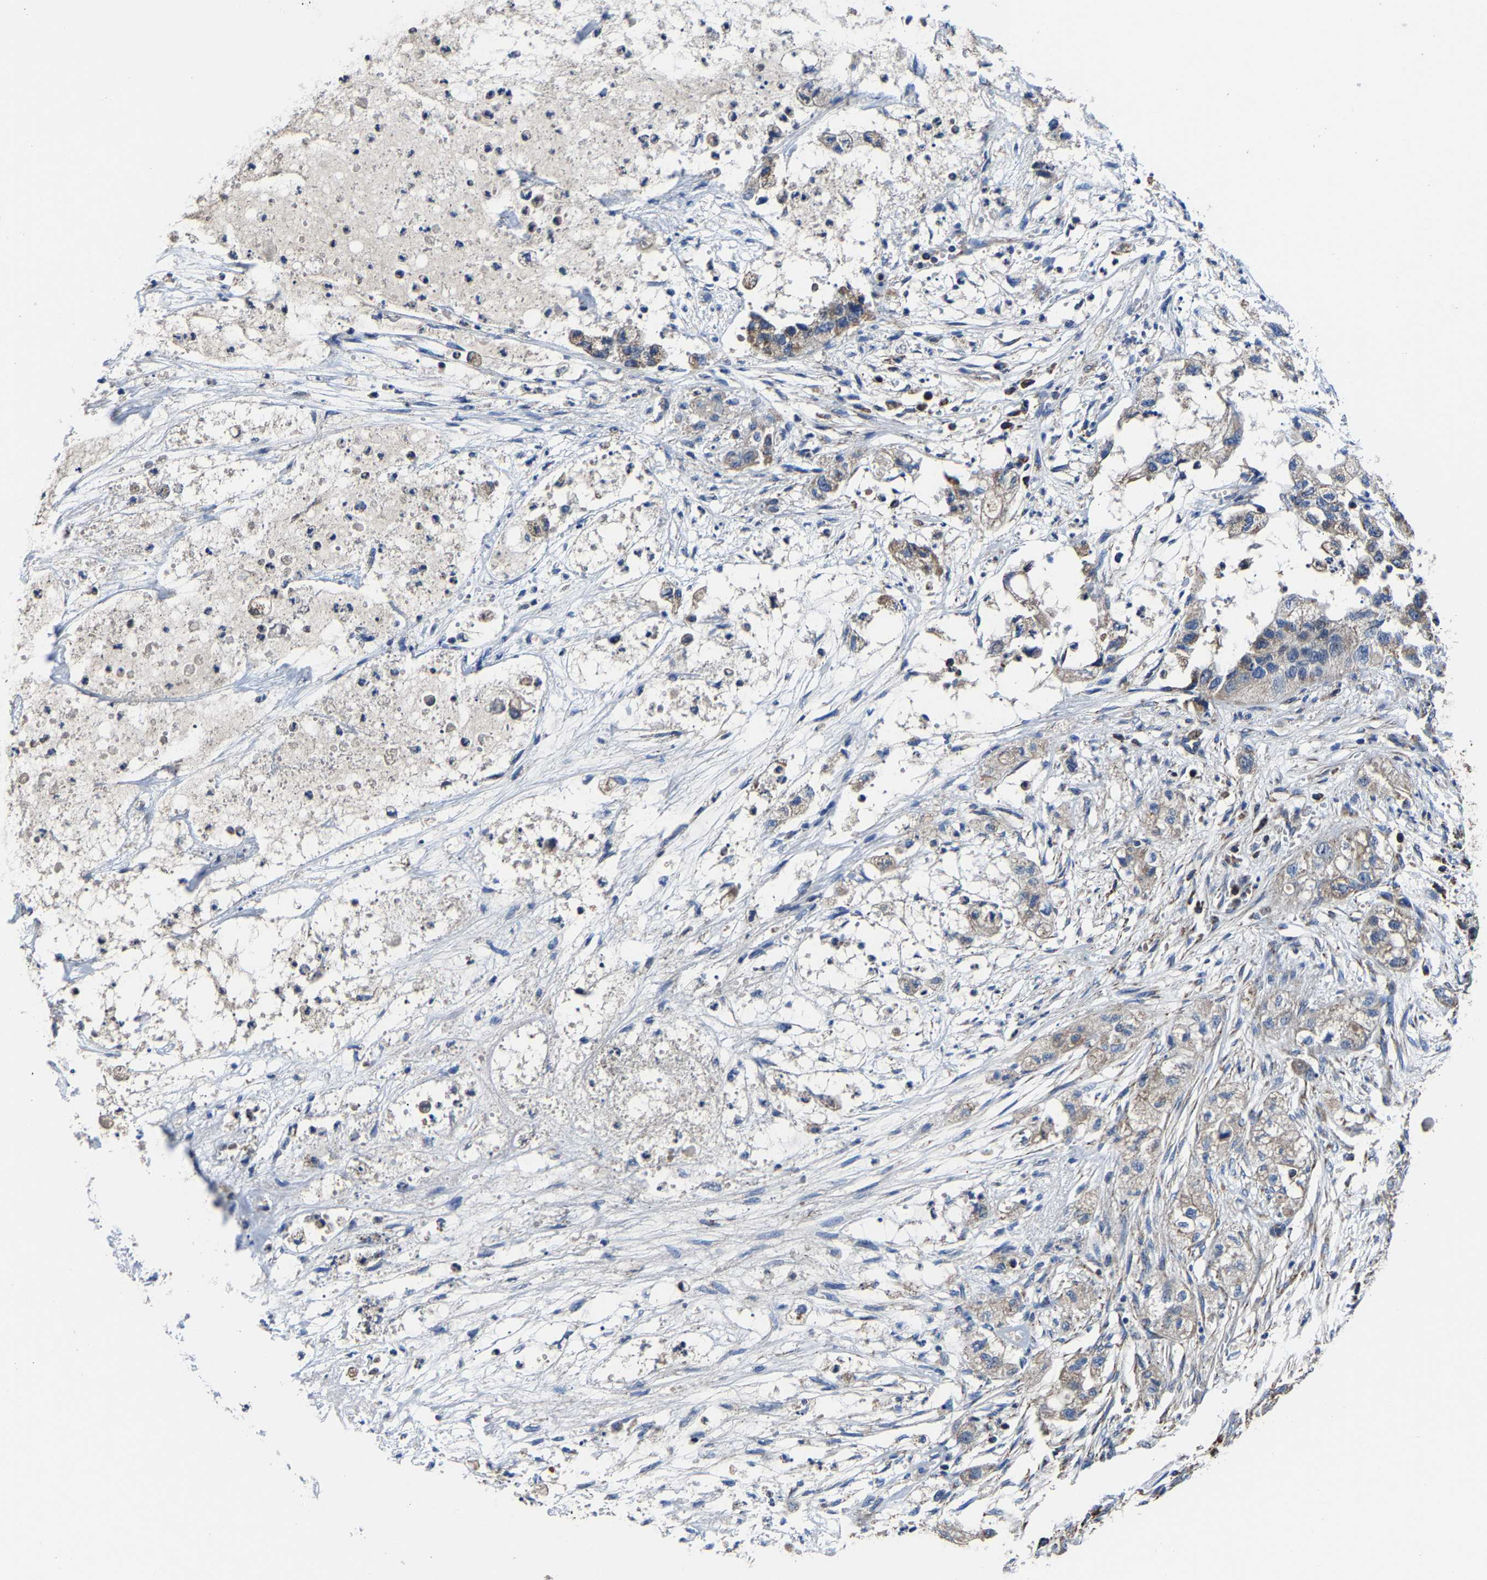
{"staining": {"intensity": "weak", "quantity": "<25%", "location": "cytoplasmic/membranous"}, "tissue": "pancreatic cancer", "cell_type": "Tumor cells", "image_type": "cancer", "snomed": [{"axis": "morphology", "description": "Adenocarcinoma, NOS"}, {"axis": "topography", "description": "Pancreas"}], "caption": "An IHC micrograph of pancreatic cancer (adenocarcinoma) is shown. There is no staining in tumor cells of pancreatic cancer (adenocarcinoma).", "gene": "ZCCHC7", "patient": {"sex": "female", "age": 78}}